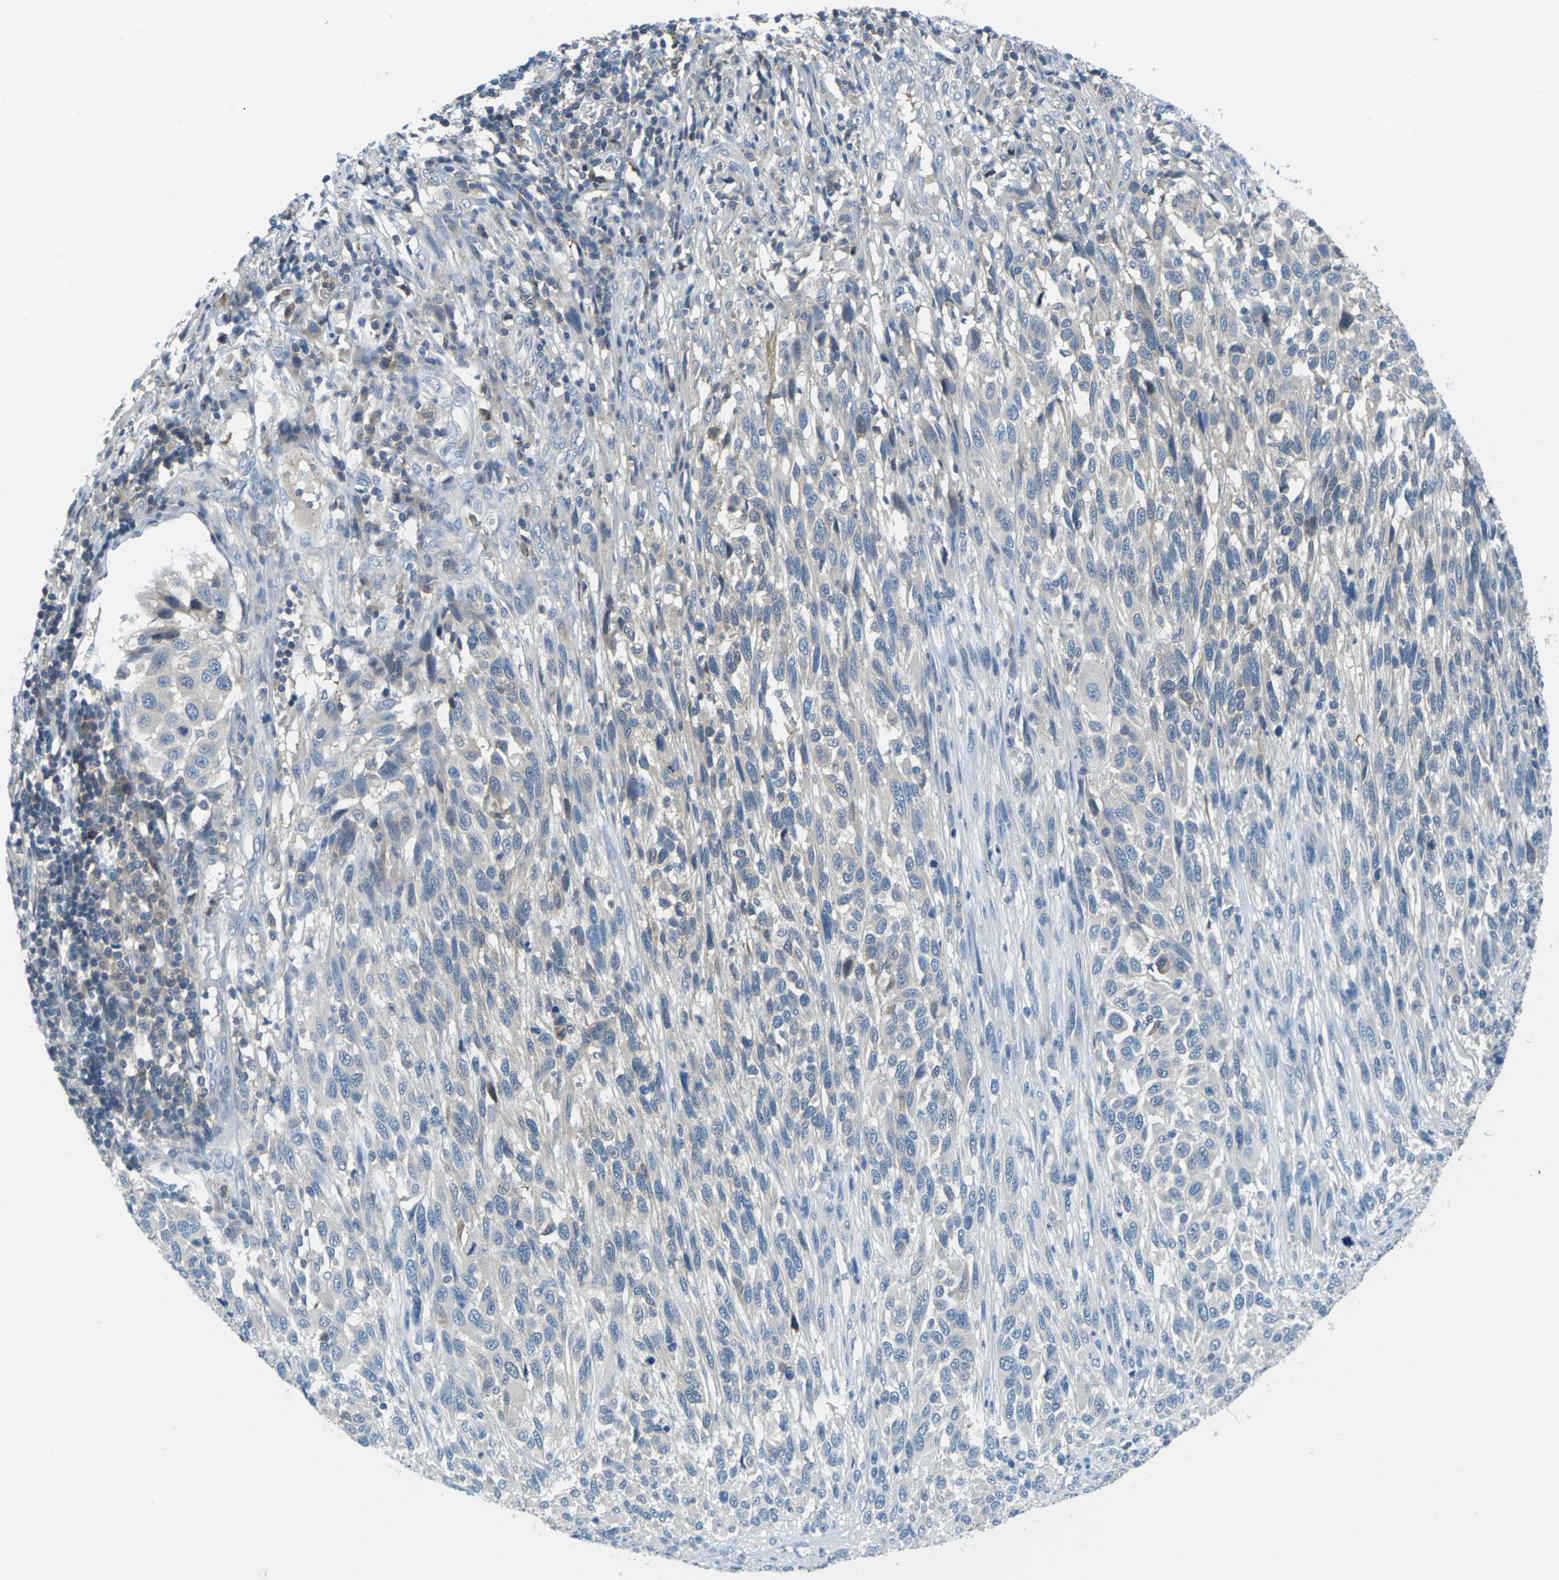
{"staining": {"intensity": "negative", "quantity": "none", "location": "none"}, "tissue": "melanoma", "cell_type": "Tumor cells", "image_type": "cancer", "snomed": [{"axis": "morphology", "description": "Malignant melanoma, Metastatic site"}, {"axis": "topography", "description": "Lymph node"}], "caption": "A micrograph of human malignant melanoma (metastatic site) is negative for staining in tumor cells.", "gene": "NANOS2", "patient": {"sex": "male", "age": 61}}